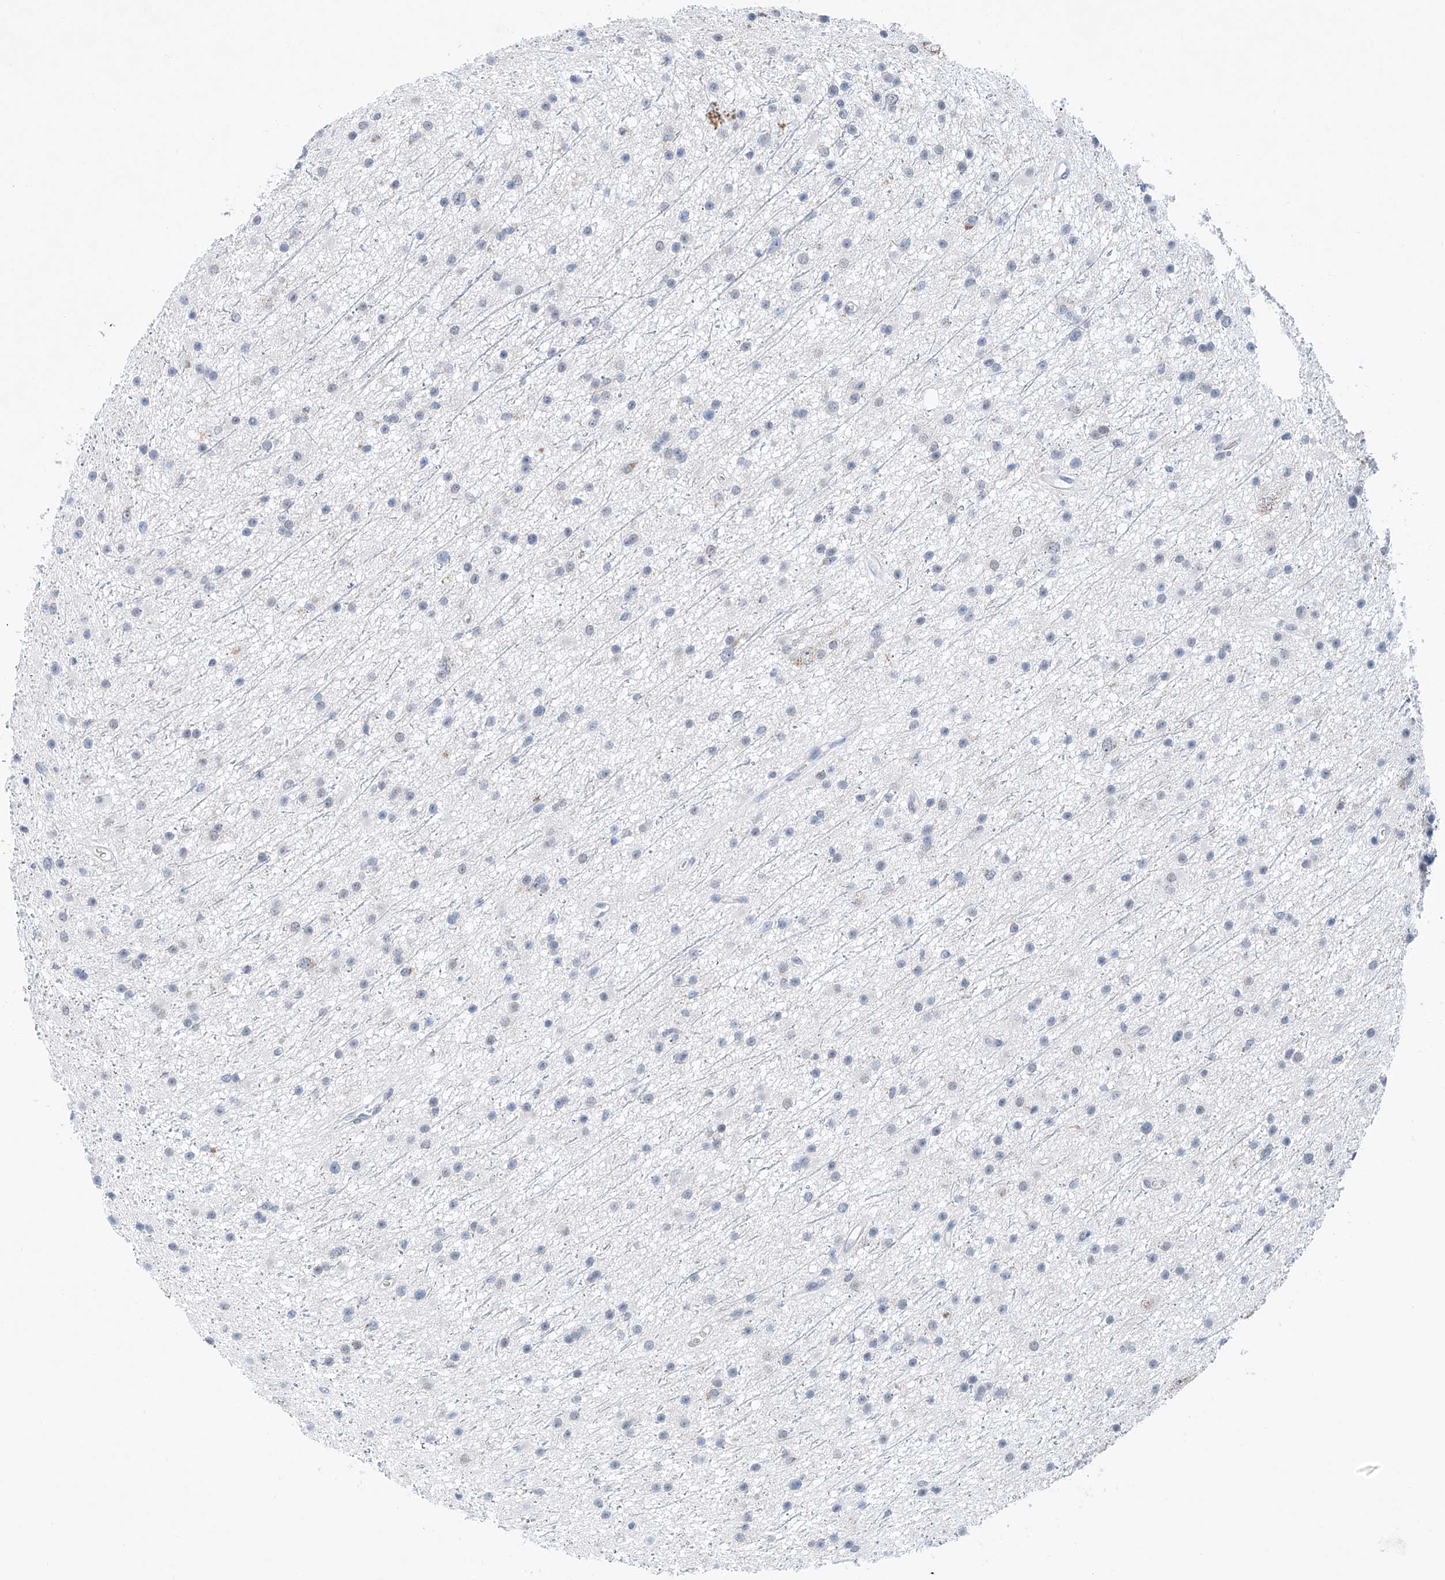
{"staining": {"intensity": "negative", "quantity": "none", "location": "none"}, "tissue": "glioma", "cell_type": "Tumor cells", "image_type": "cancer", "snomed": [{"axis": "morphology", "description": "Glioma, malignant, Low grade"}, {"axis": "topography", "description": "Cerebral cortex"}], "caption": "Glioma was stained to show a protein in brown. There is no significant staining in tumor cells.", "gene": "KLF15", "patient": {"sex": "female", "age": 39}}